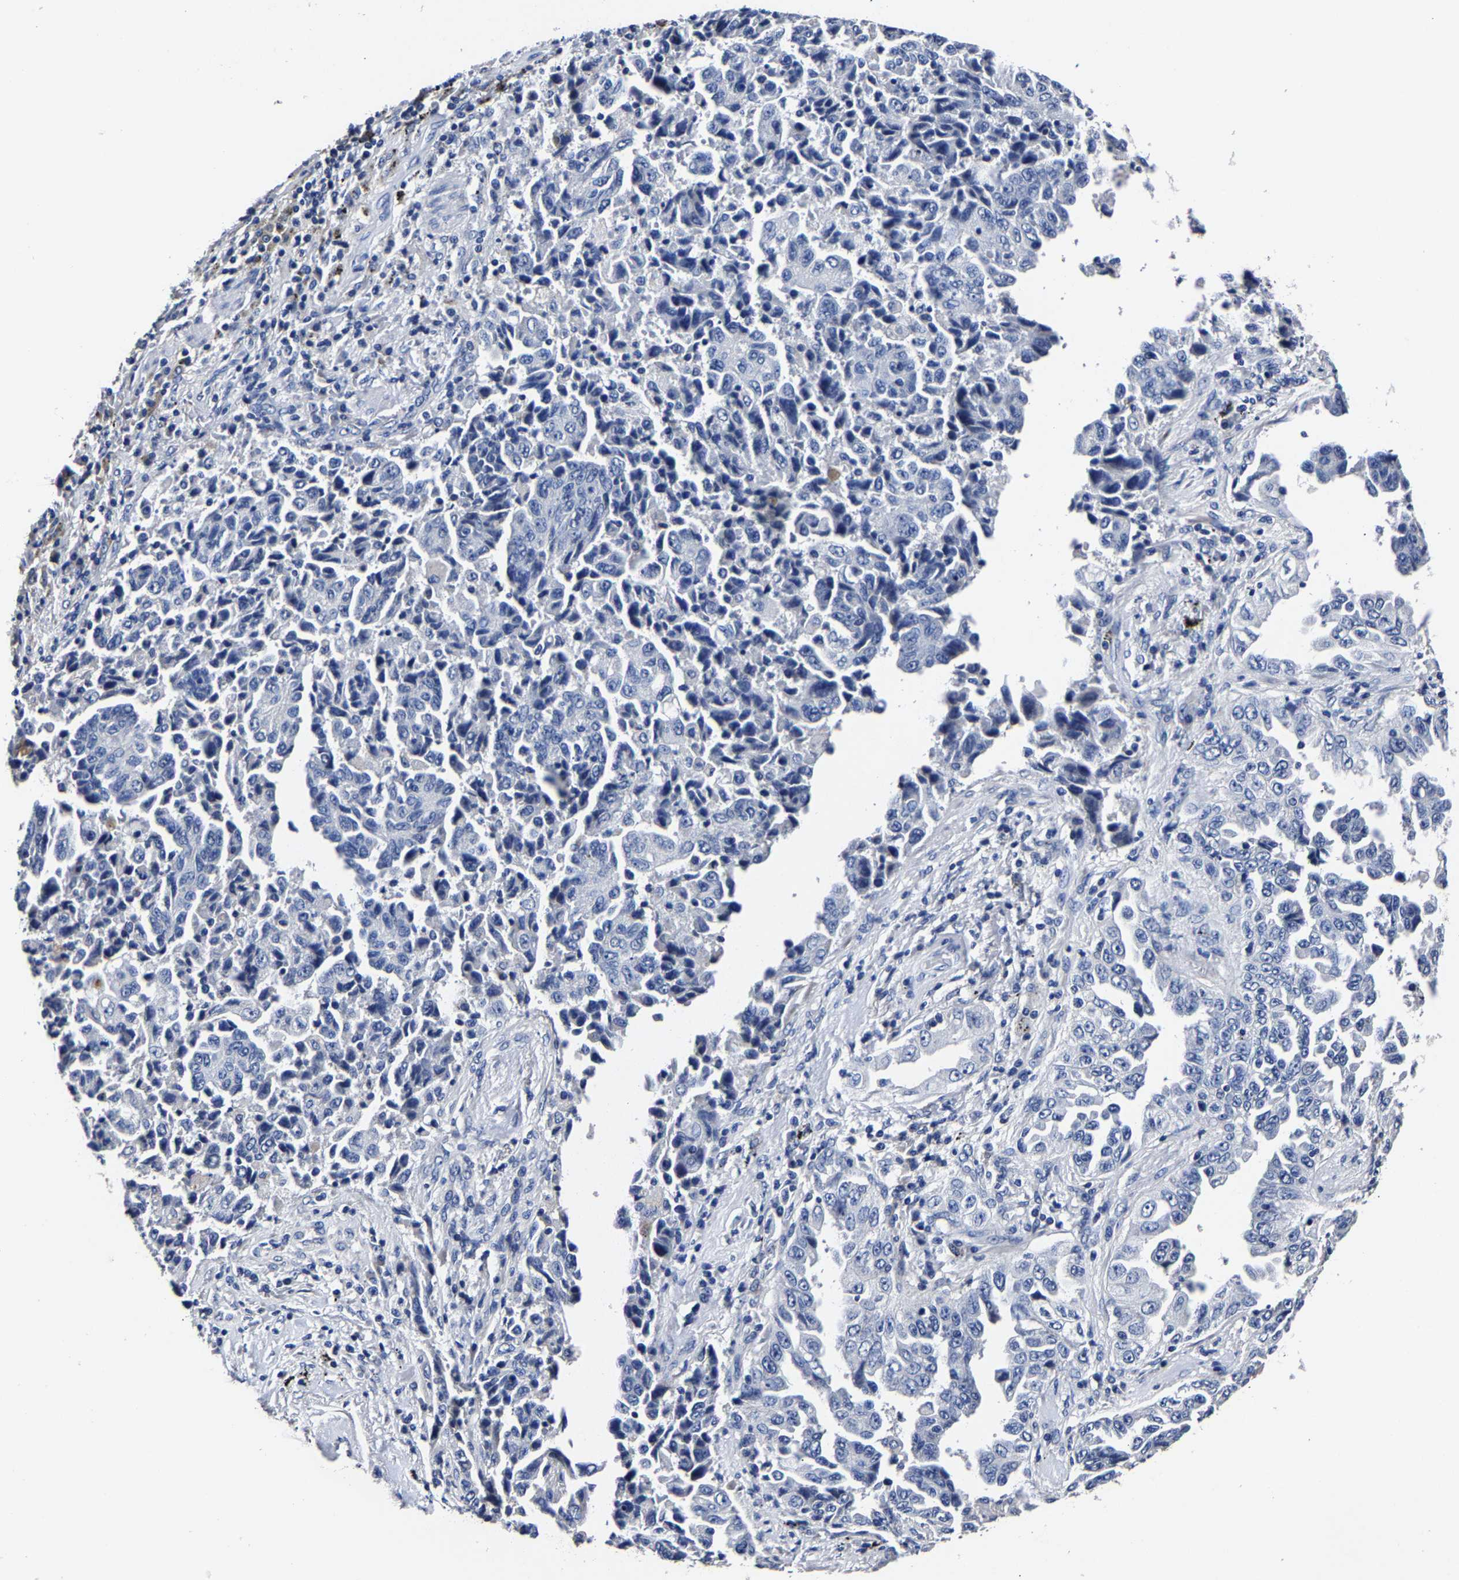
{"staining": {"intensity": "negative", "quantity": "none", "location": "none"}, "tissue": "lung cancer", "cell_type": "Tumor cells", "image_type": "cancer", "snomed": [{"axis": "morphology", "description": "Adenocarcinoma, NOS"}, {"axis": "topography", "description": "Lung"}], "caption": "Immunohistochemistry of human lung cancer (adenocarcinoma) exhibits no positivity in tumor cells.", "gene": "AKAP4", "patient": {"sex": "female", "age": 51}}